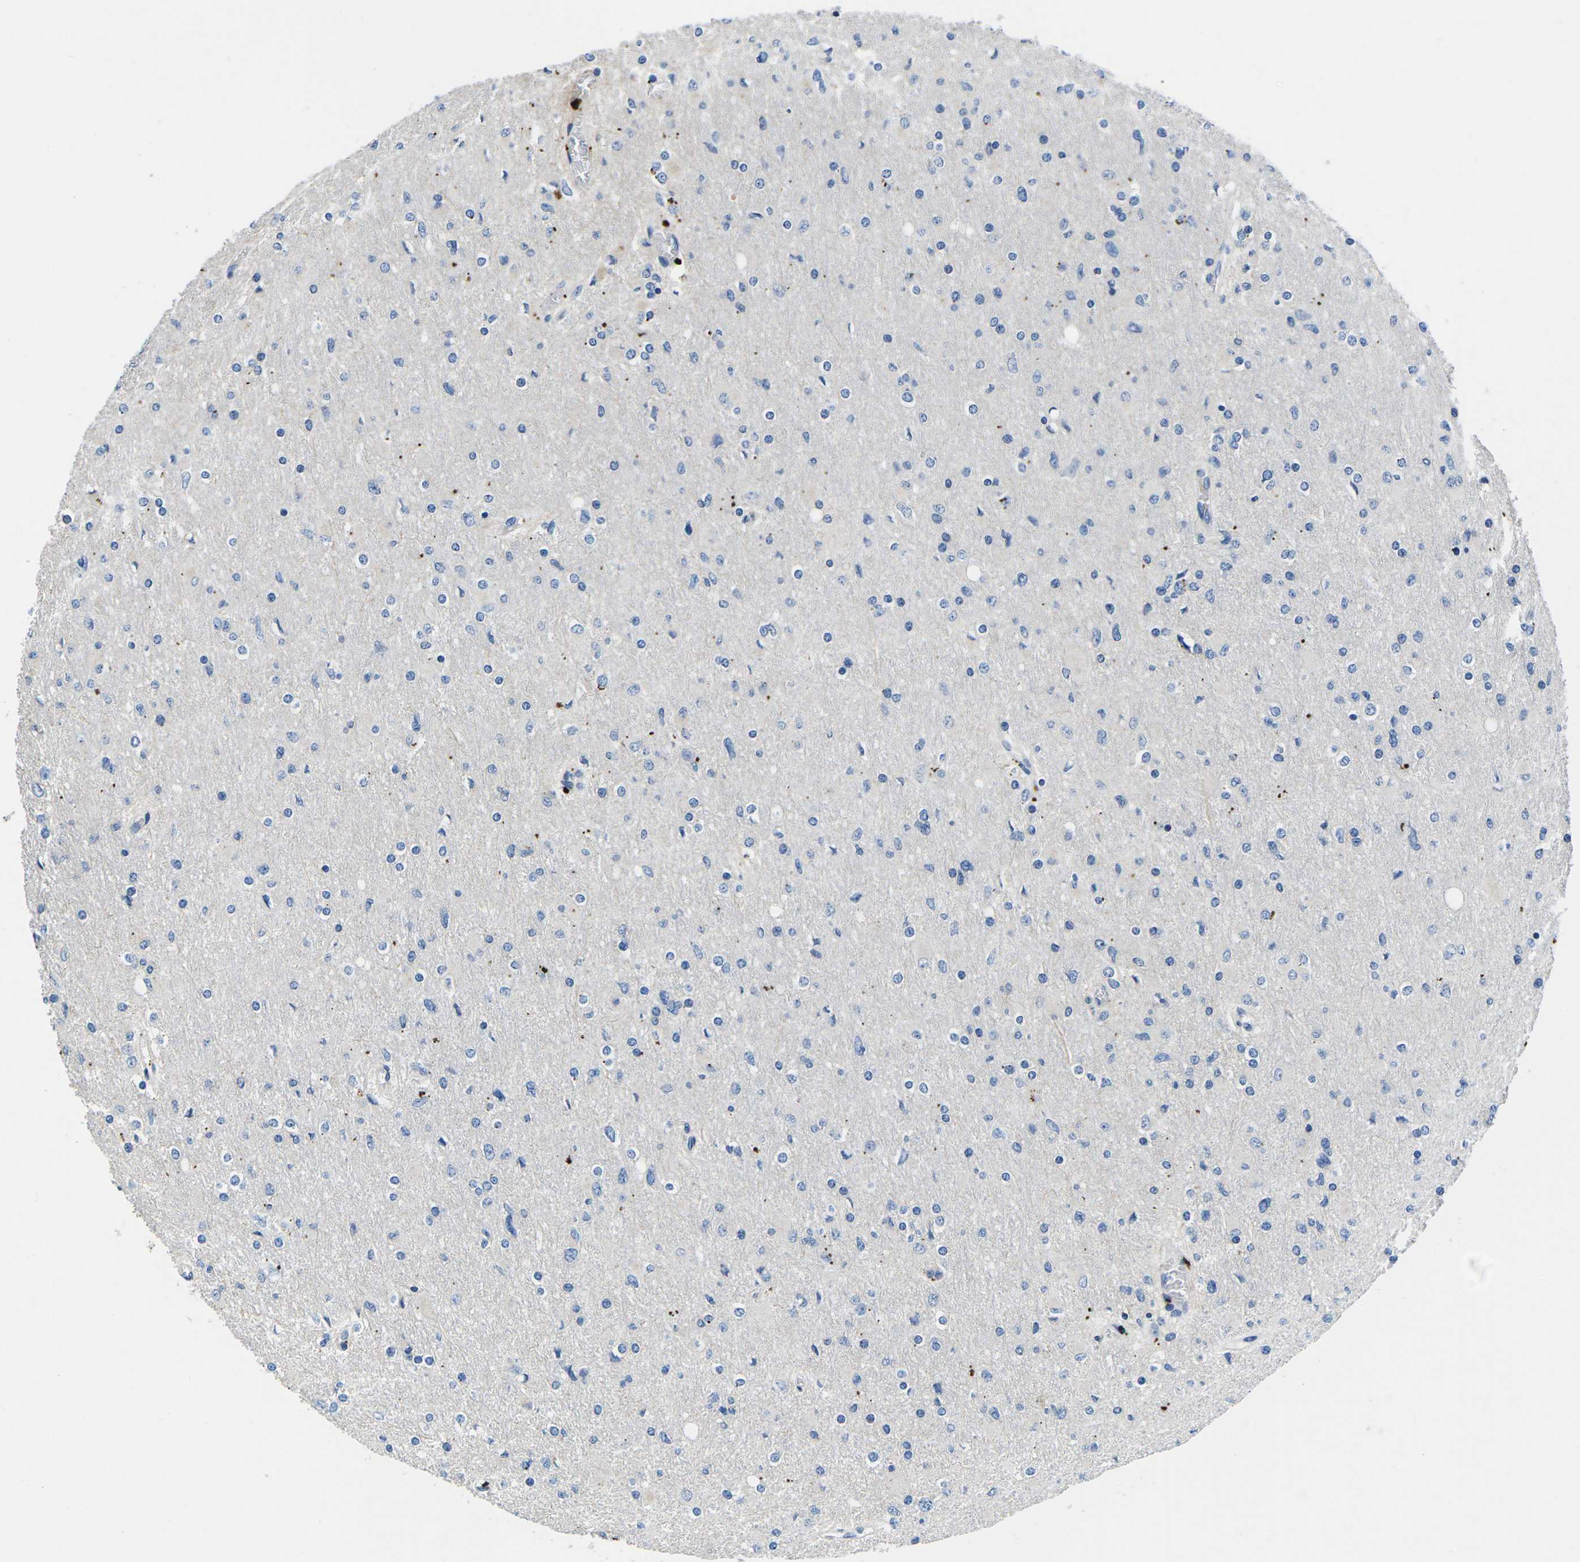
{"staining": {"intensity": "negative", "quantity": "none", "location": "none"}, "tissue": "glioma", "cell_type": "Tumor cells", "image_type": "cancer", "snomed": [{"axis": "morphology", "description": "Glioma, malignant, High grade"}, {"axis": "topography", "description": "Cerebral cortex"}], "caption": "An immunohistochemistry image of malignant high-grade glioma is shown. There is no staining in tumor cells of malignant high-grade glioma. The staining was performed using DAB to visualize the protein expression in brown, while the nuclei were stained in blue with hematoxylin (Magnification: 20x).", "gene": "PDCD6IP", "patient": {"sex": "female", "age": 36}}